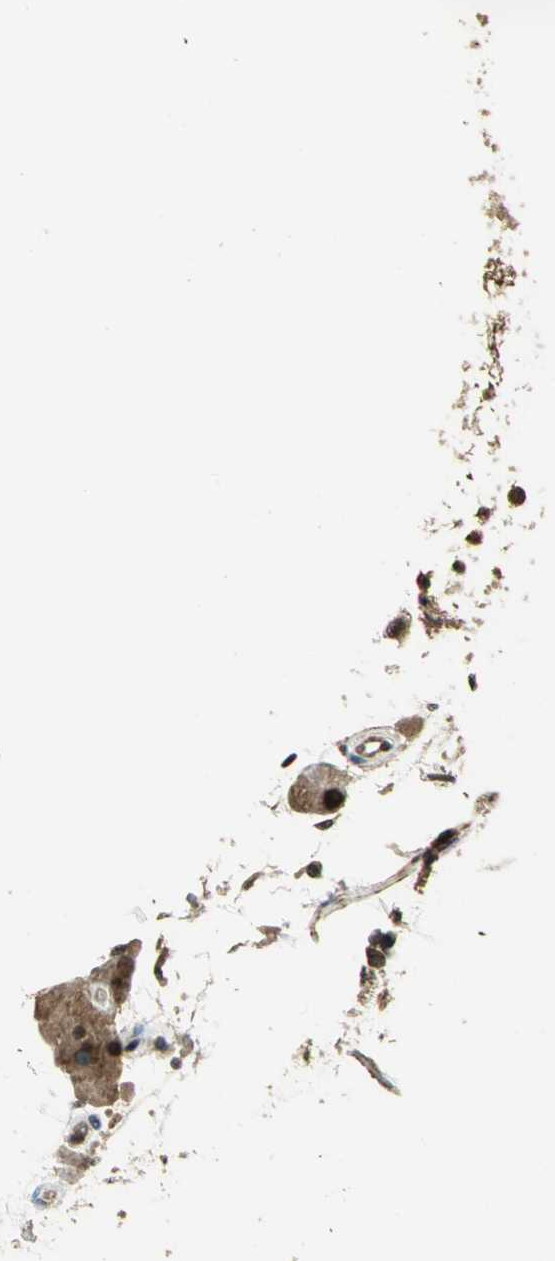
{"staining": {"intensity": "moderate", "quantity": ">75%", "location": "cytoplasmic/membranous,nuclear"}, "tissue": "testis", "cell_type": "Cells in seminiferous ducts", "image_type": "normal", "snomed": [{"axis": "morphology", "description": "Normal tissue, NOS"}, {"axis": "topography", "description": "Testis"}], "caption": "Moderate cytoplasmic/membranous,nuclear expression for a protein is seen in approximately >75% of cells in seminiferous ducts of normal testis using immunohistochemistry.", "gene": "MIS18BP1", "patient": {"sex": "male", "age": 68}}